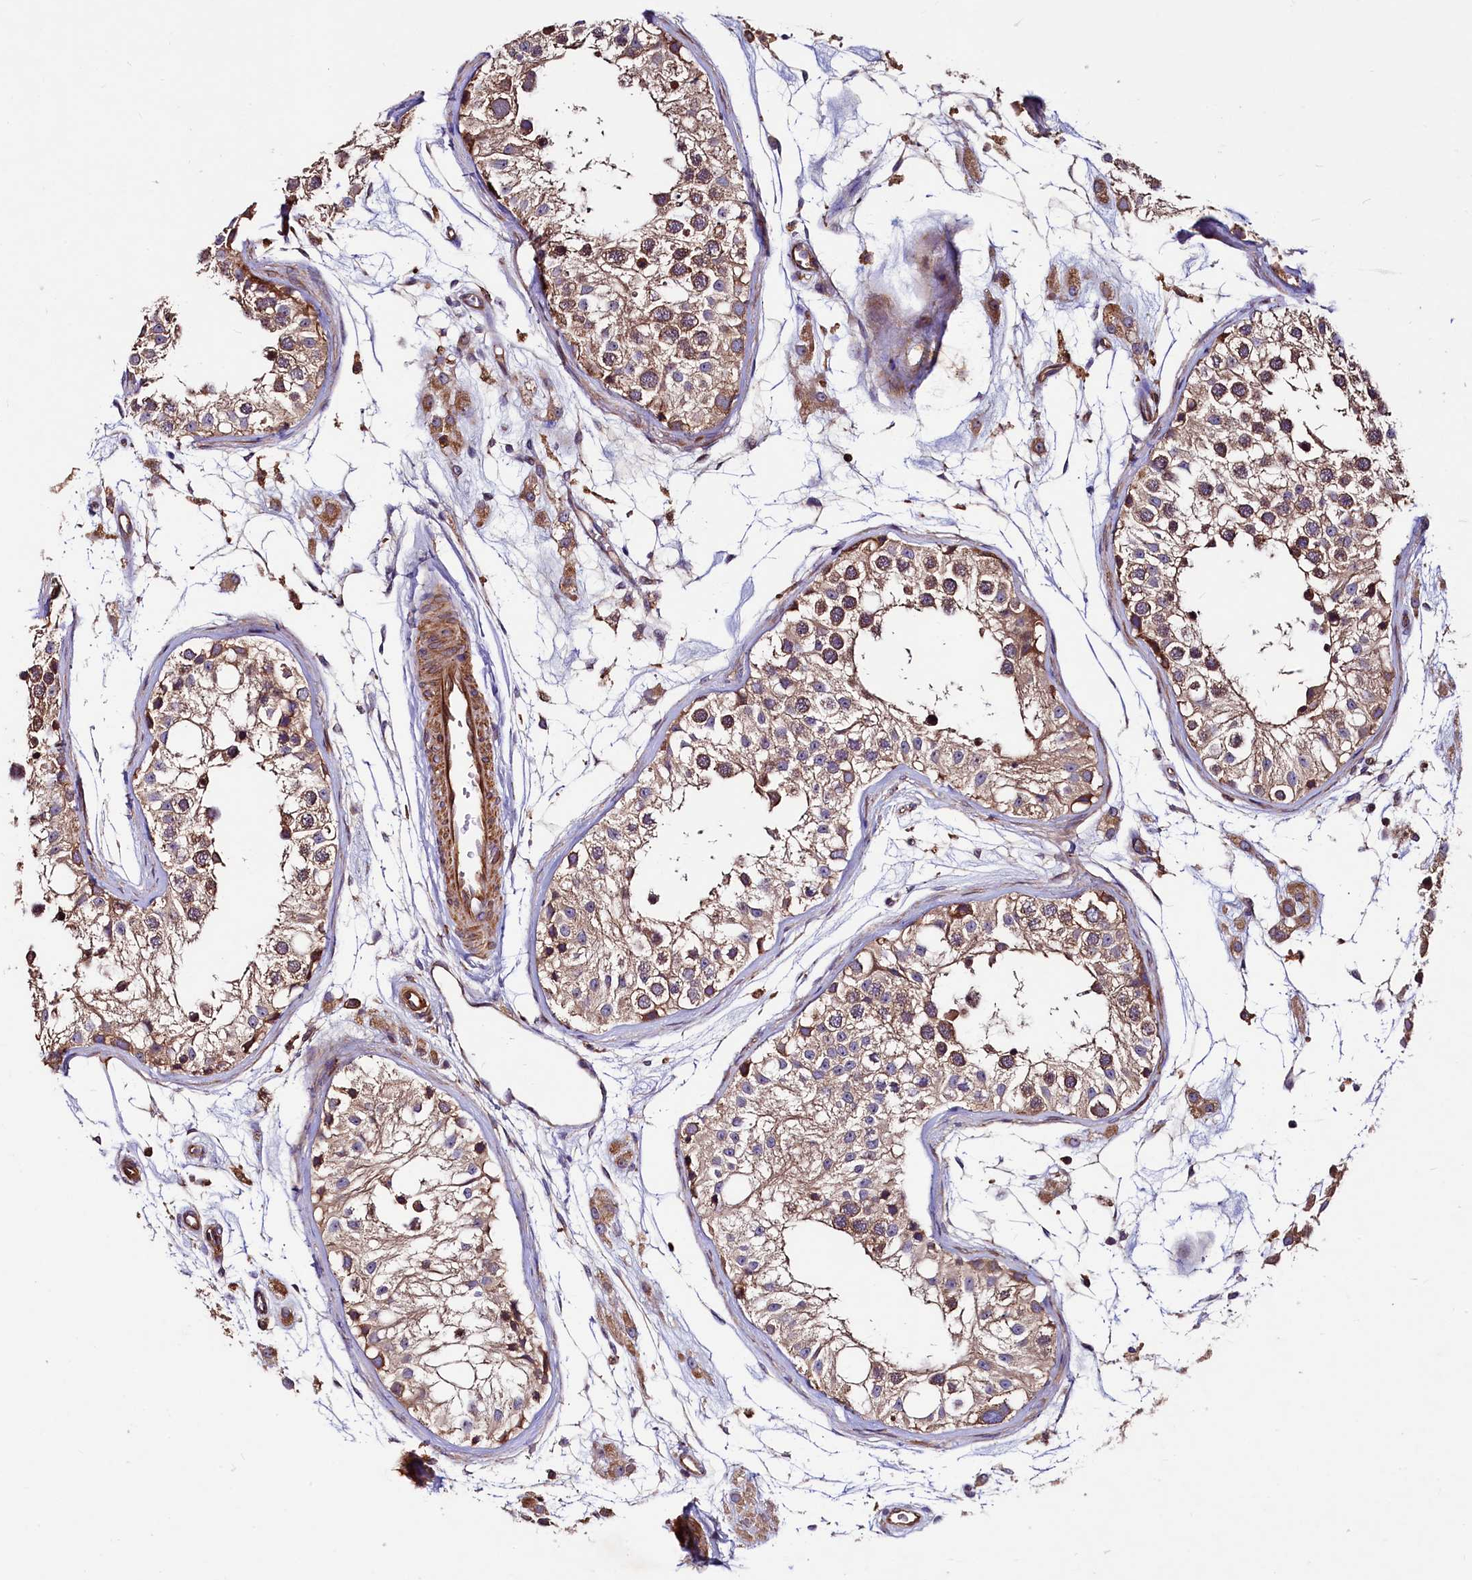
{"staining": {"intensity": "moderate", "quantity": ">75%", "location": "cytoplasmic/membranous"}, "tissue": "testis", "cell_type": "Cells in seminiferous ducts", "image_type": "normal", "snomed": [{"axis": "morphology", "description": "Normal tissue, NOS"}, {"axis": "morphology", "description": "Adenocarcinoma, metastatic, NOS"}, {"axis": "topography", "description": "Testis"}], "caption": "Brown immunohistochemical staining in normal human testis shows moderate cytoplasmic/membranous positivity in about >75% of cells in seminiferous ducts. The protein of interest is shown in brown color, while the nuclei are stained blue.", "gene": "KLHDC4", "patient": {"sex": "male", "age": 26}}